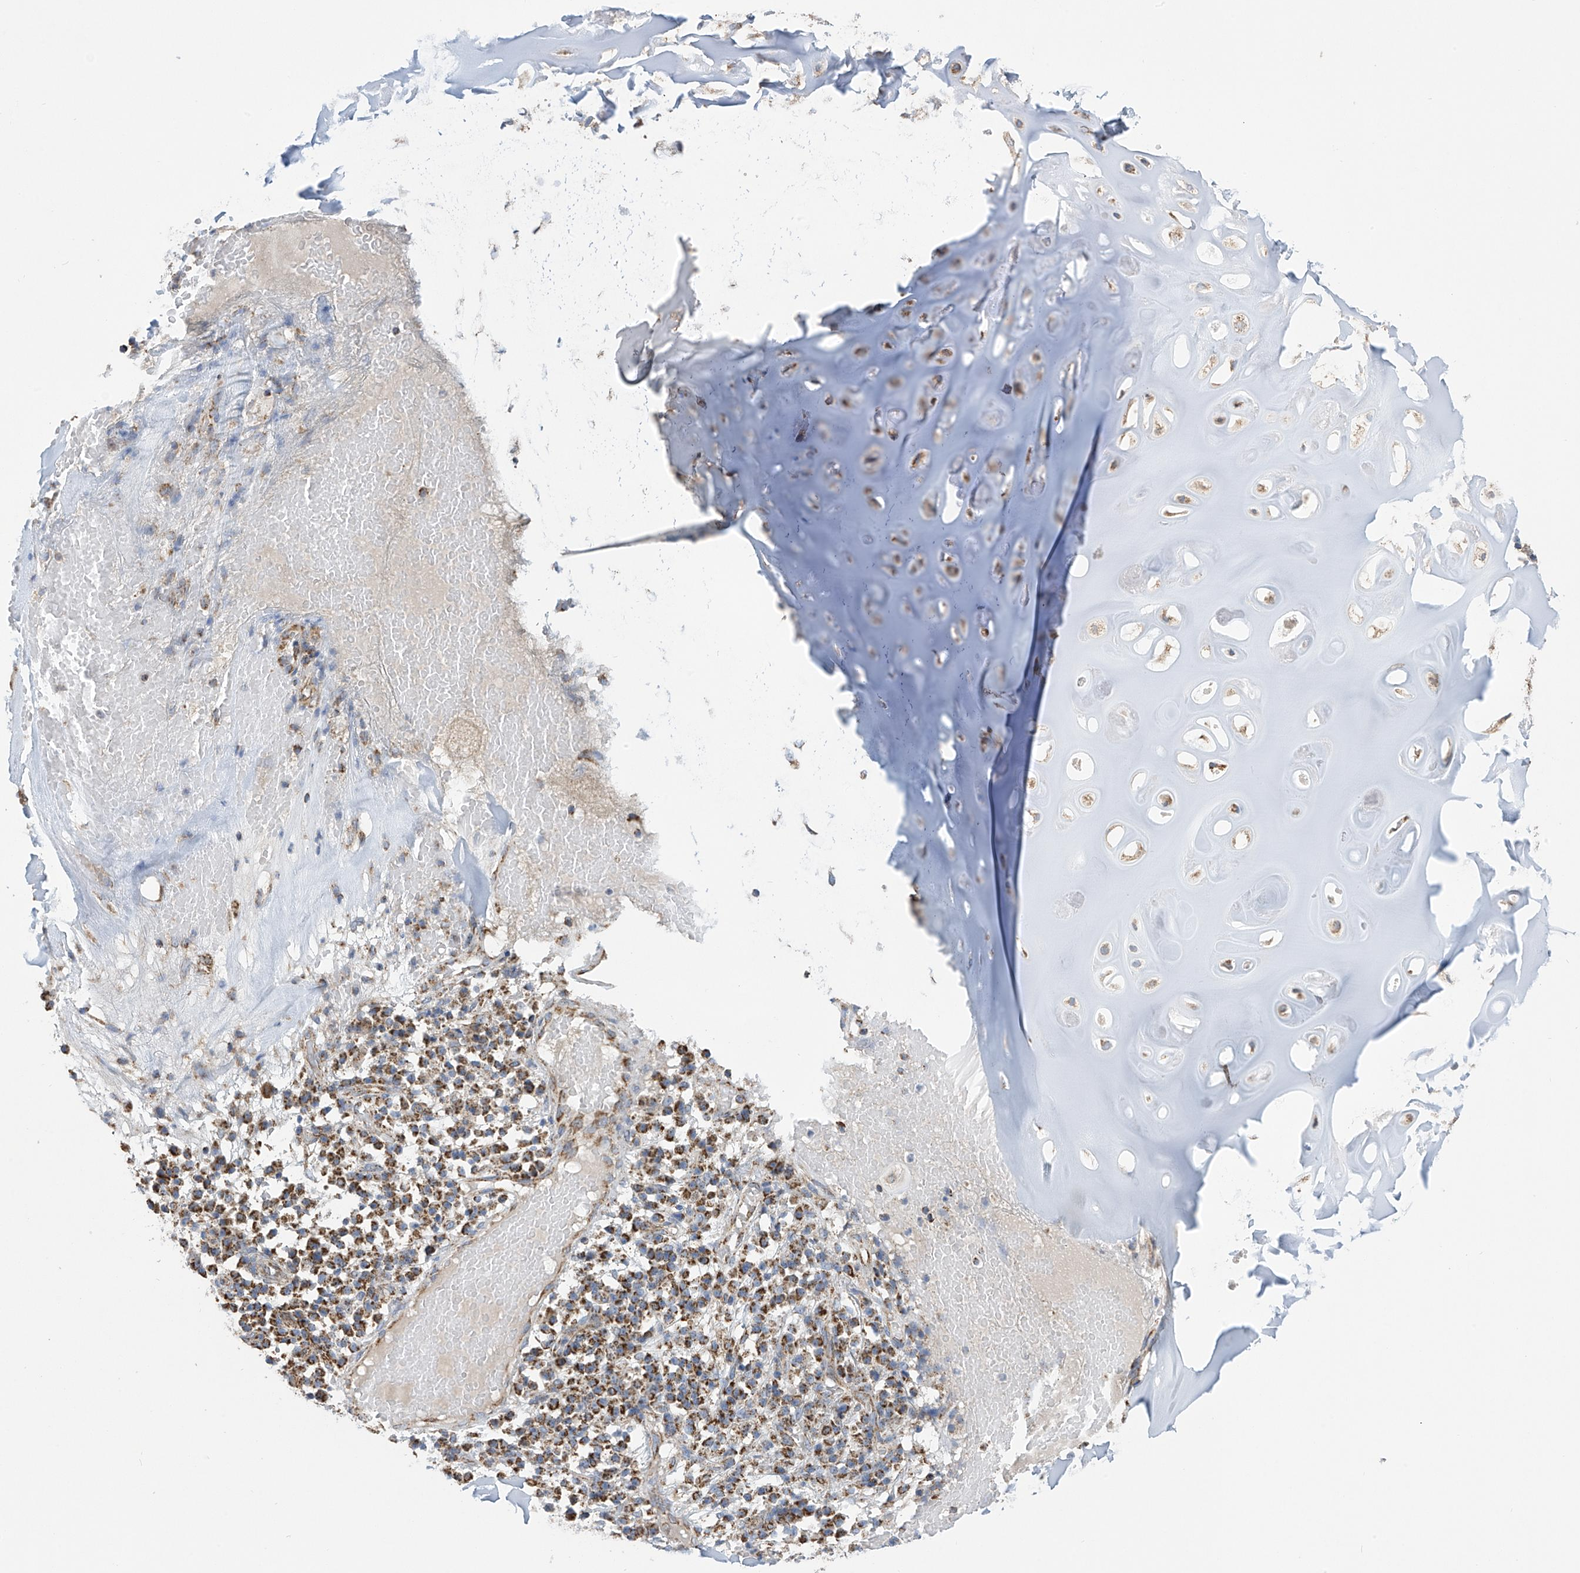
{"staining": {"intensity": "weak", "quantity": "<25%", "location": "cytoplasmic/membranous"}, "tissue": "adipose tissue", "cell_type": "Adipocytes", "image_type": "normal", "snomed": [{"axis": "morphology", "description": "Normal tissue, NOS"}, {"axis": "morphology", "description": "Basal cell carcinoma"}, {"axis": "topography", "description": "Cartilage tissue"}, {"axis": "topography", "description": "Nasopharynx"}, {"axis": "topography", "description": "Oral tissue"}], "caption": "This is a image of IHC staining of normal adipose tissue, which shows no staining in adipocytes.", "gene": "PNPT1", "patient": {"sex": "female", "age": 77}}